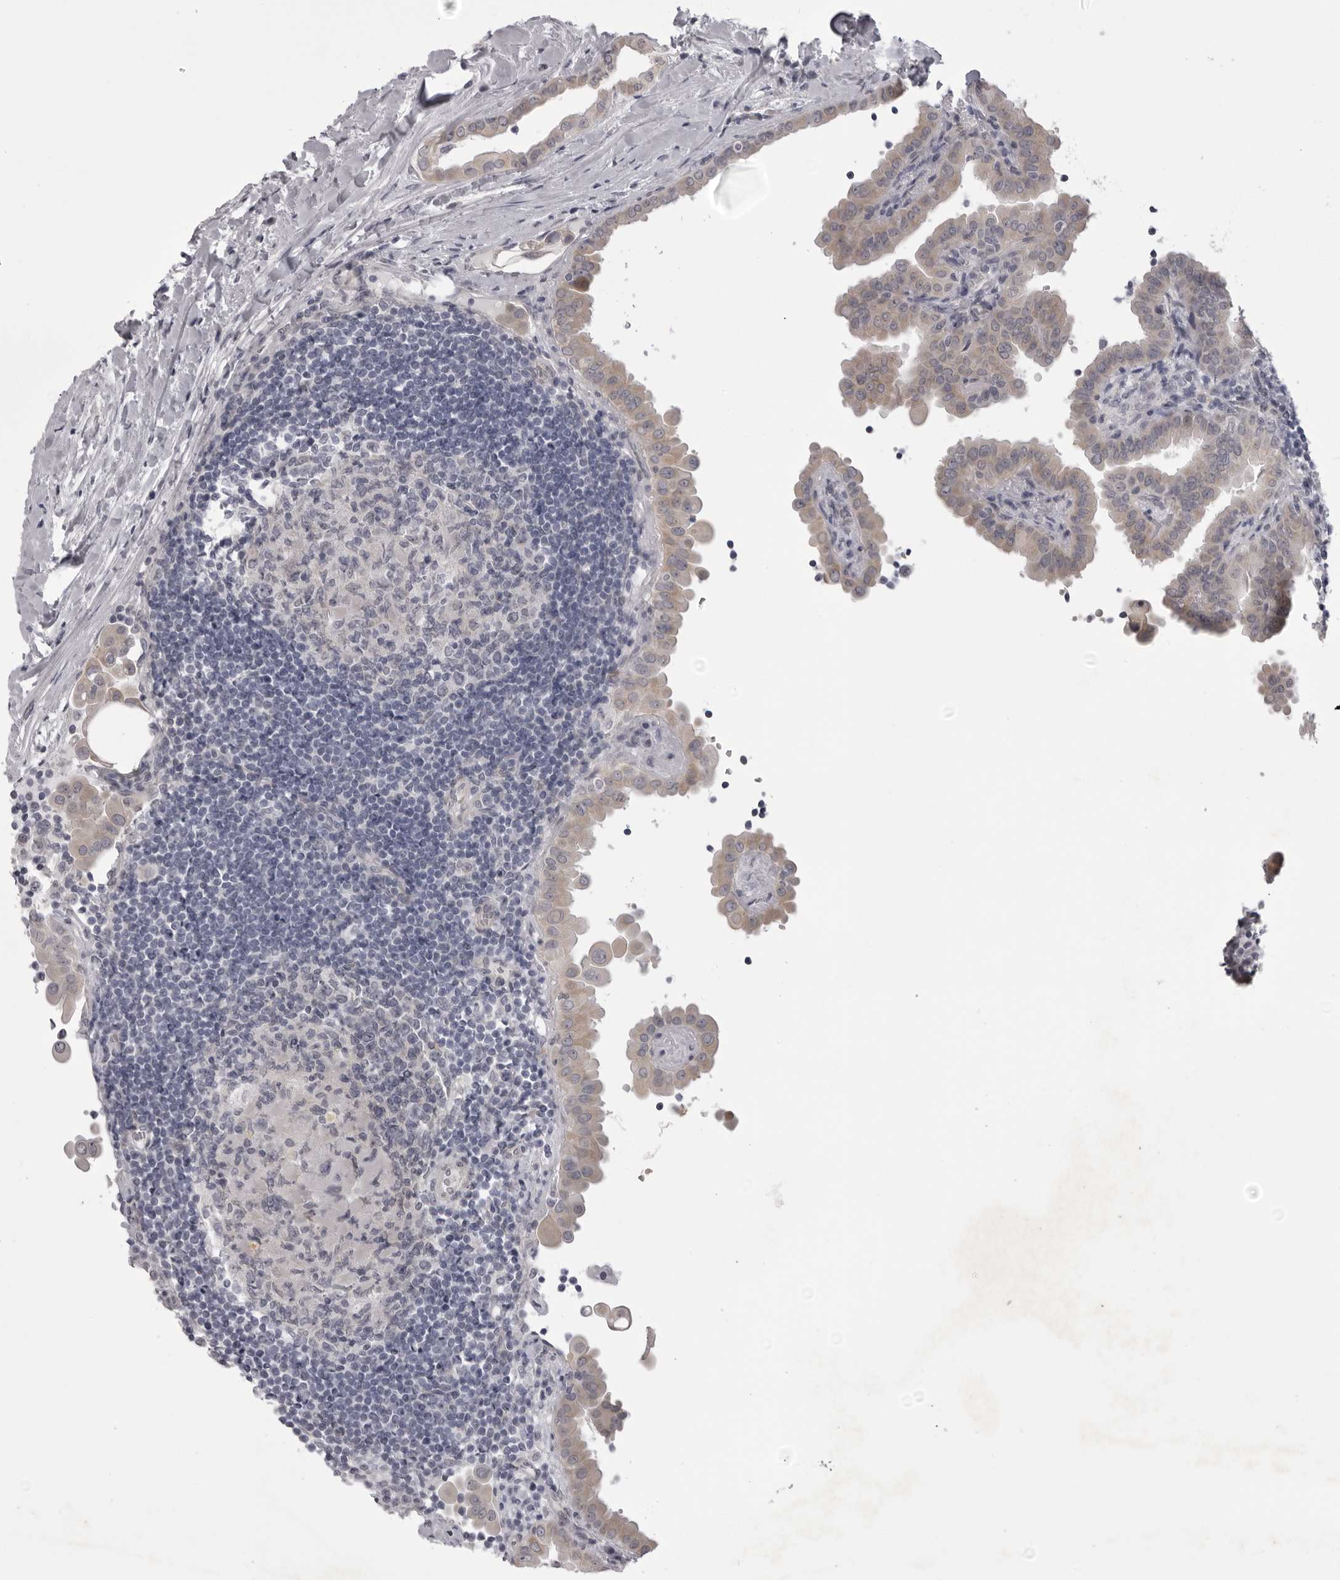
{"staining": {"intensity": "weak", "quantity": "25%-75%", "location": "cytoplasmic/membranous"}, "tissue": "thyroid cancer", "cell_type": "Tumor cells", "image_type": "cancer", "snomed": [{"axis": "morphology", "description": "Papillary adenocarcinoma, NOS"}, {"axis": "topography", "description": "Thyroid gland"}], "caption": "Protein expression analysis of thyroid papillary adenocarcinoma demonstrates weak cytoplasmic/membranous positivity in approximately 25%-75% of tumor cells.", "gene": "EPHA10", "patient": {"sex": "male", "age": 33}}